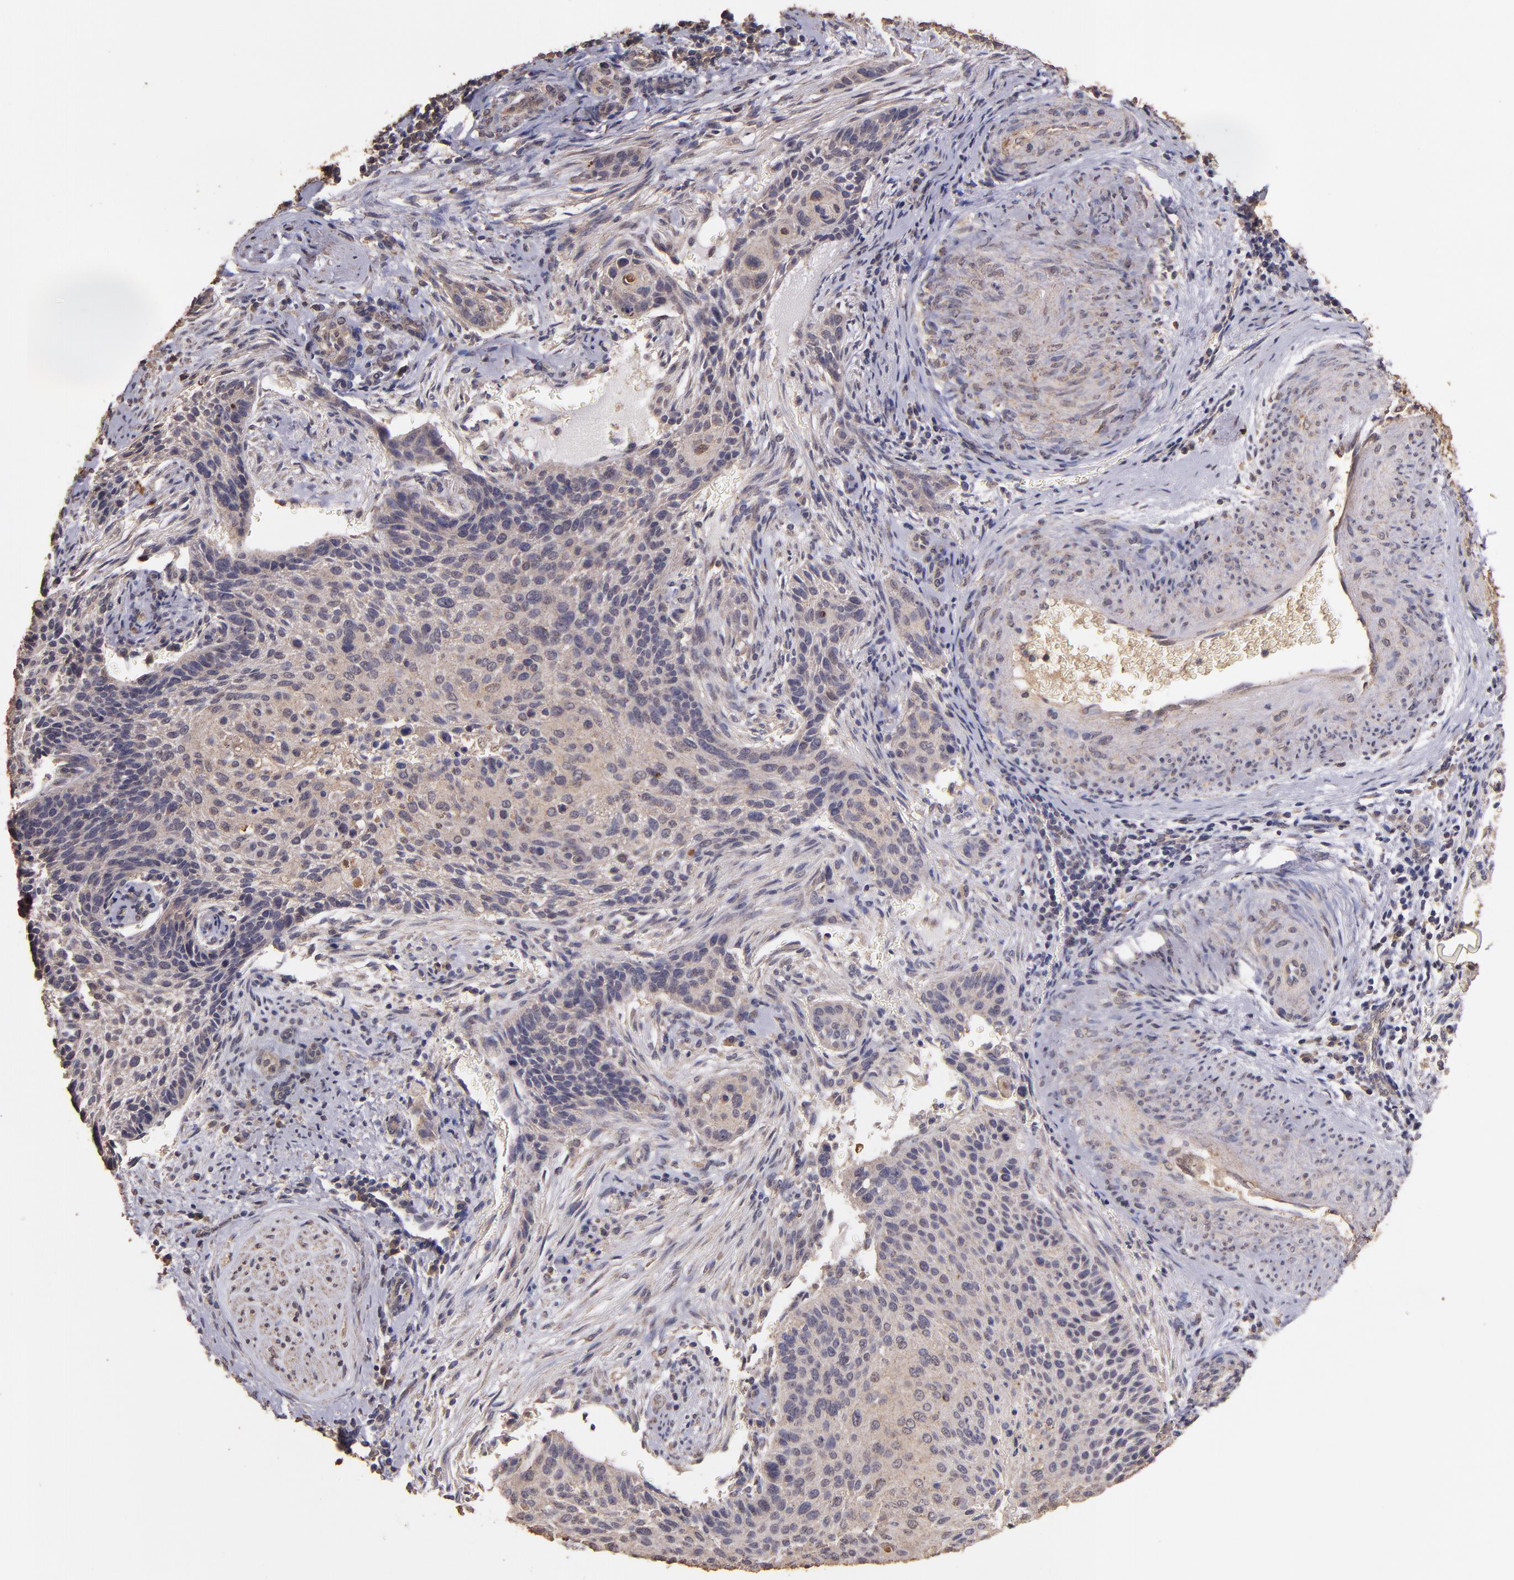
{"staining": {"intensity": "weak", "quantity": ">75%", "location": "cytoplasmic/membranous"}, "tissue": "cervical cancer", "cell_type": "Tumor cells", "image_type": "cancer", "snomed": [{"axis": "morphology", "description": "Squamous cell carcinoma, NOS"}, {"axis": "topography", "description": "Cervix"}], "caption": "Squamous cell carcinoma (cervical) stained with a brown dye shows weak cytoplasmic/membranous positive staining in about >75% of tumor cells.", "gene": "HECTD1", "patient": {"sex": "female", "age": 33}}